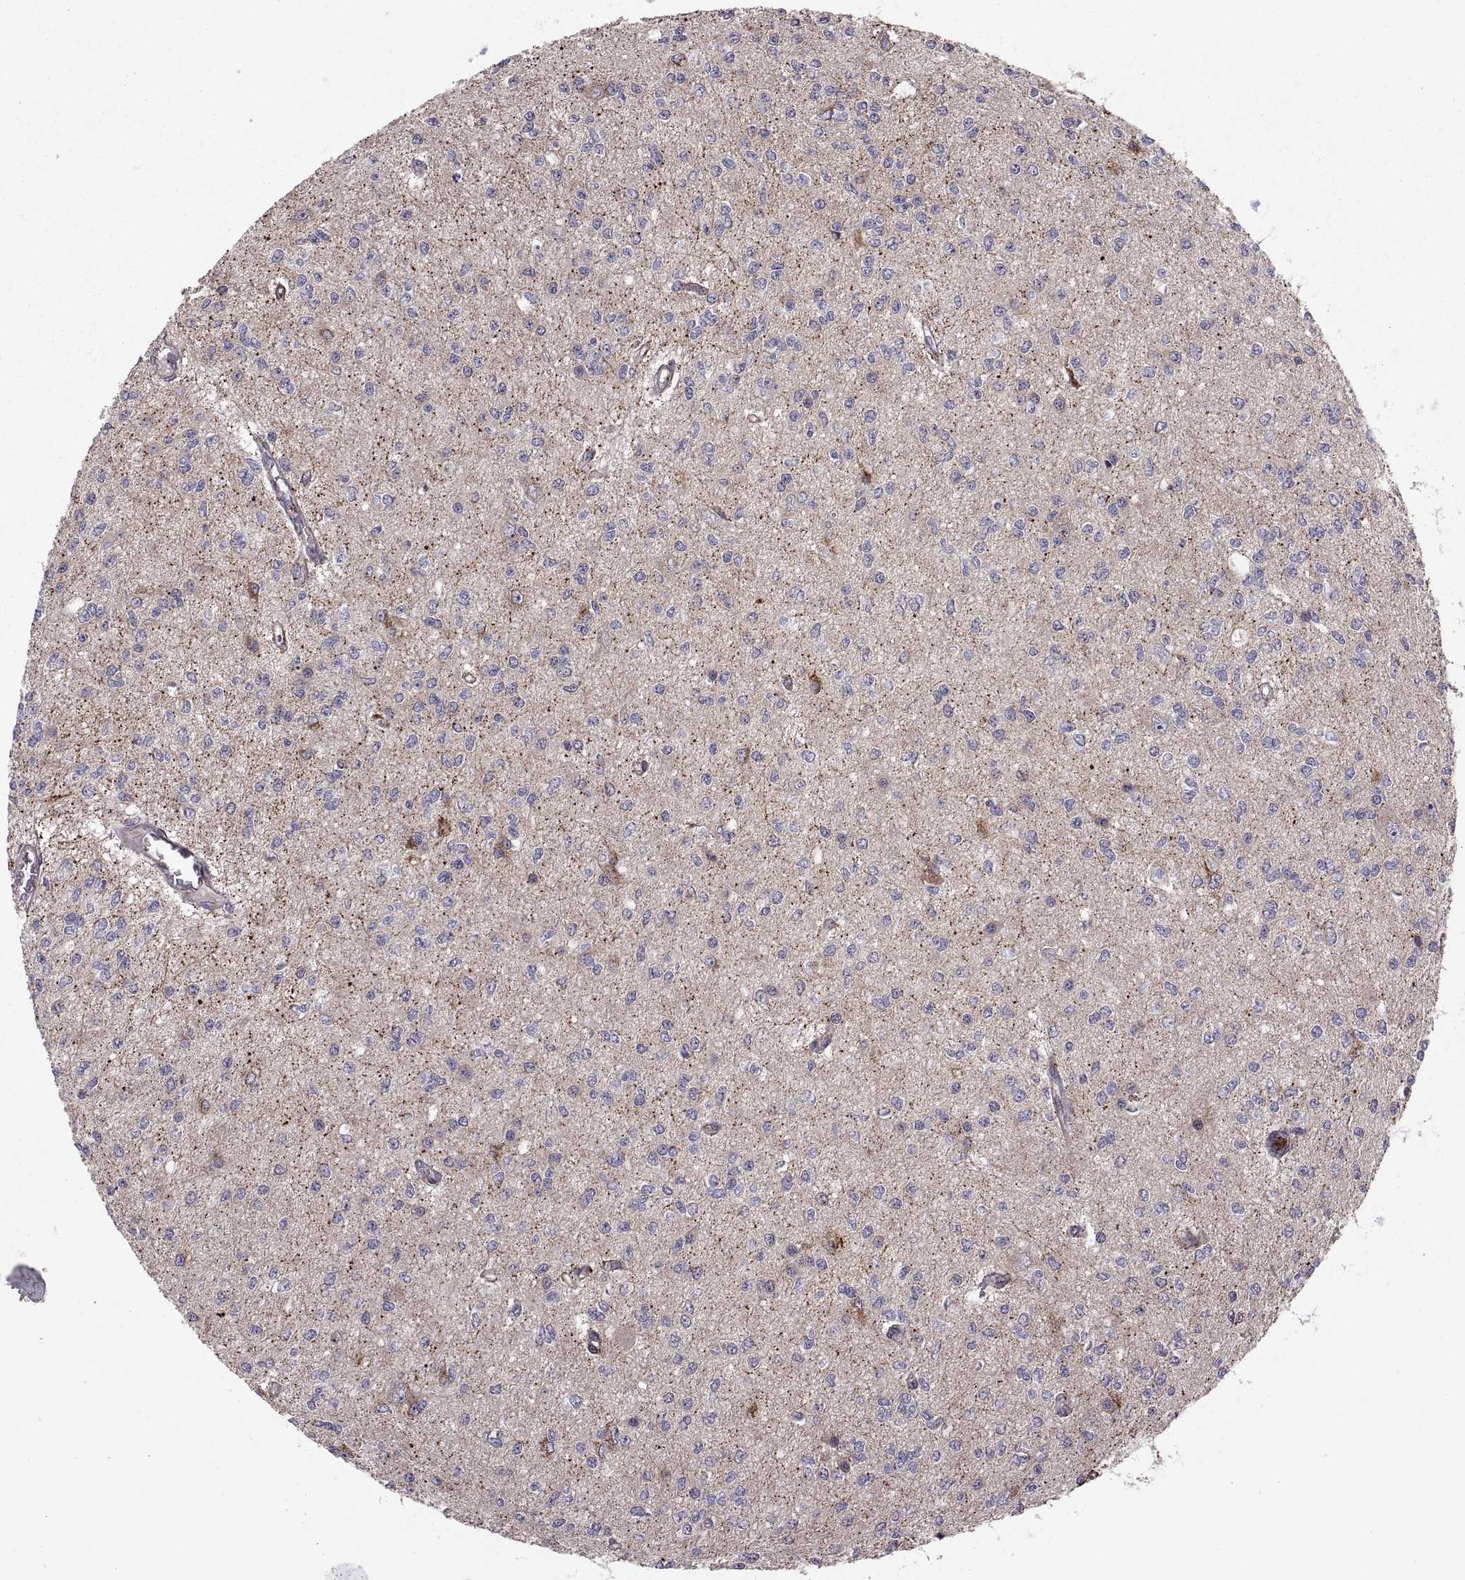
{"staining": {"intensity": "negative", "quantity": "none", "location": "none"}, "tissue": "glioma", "cell_type": "Tumor cells", "image_type": "cancer", "snomed": [{"axis": "morphology", "description": "Glioma, malignant, Low grade"}, {"axis": "topography", "description": "Brain"}], "caption": "This is an IHC photomicrograph of human glioma. There is no expression in tumor cells.", "gene": "TESC", "patient": {"sex": "male", "age": 67}}